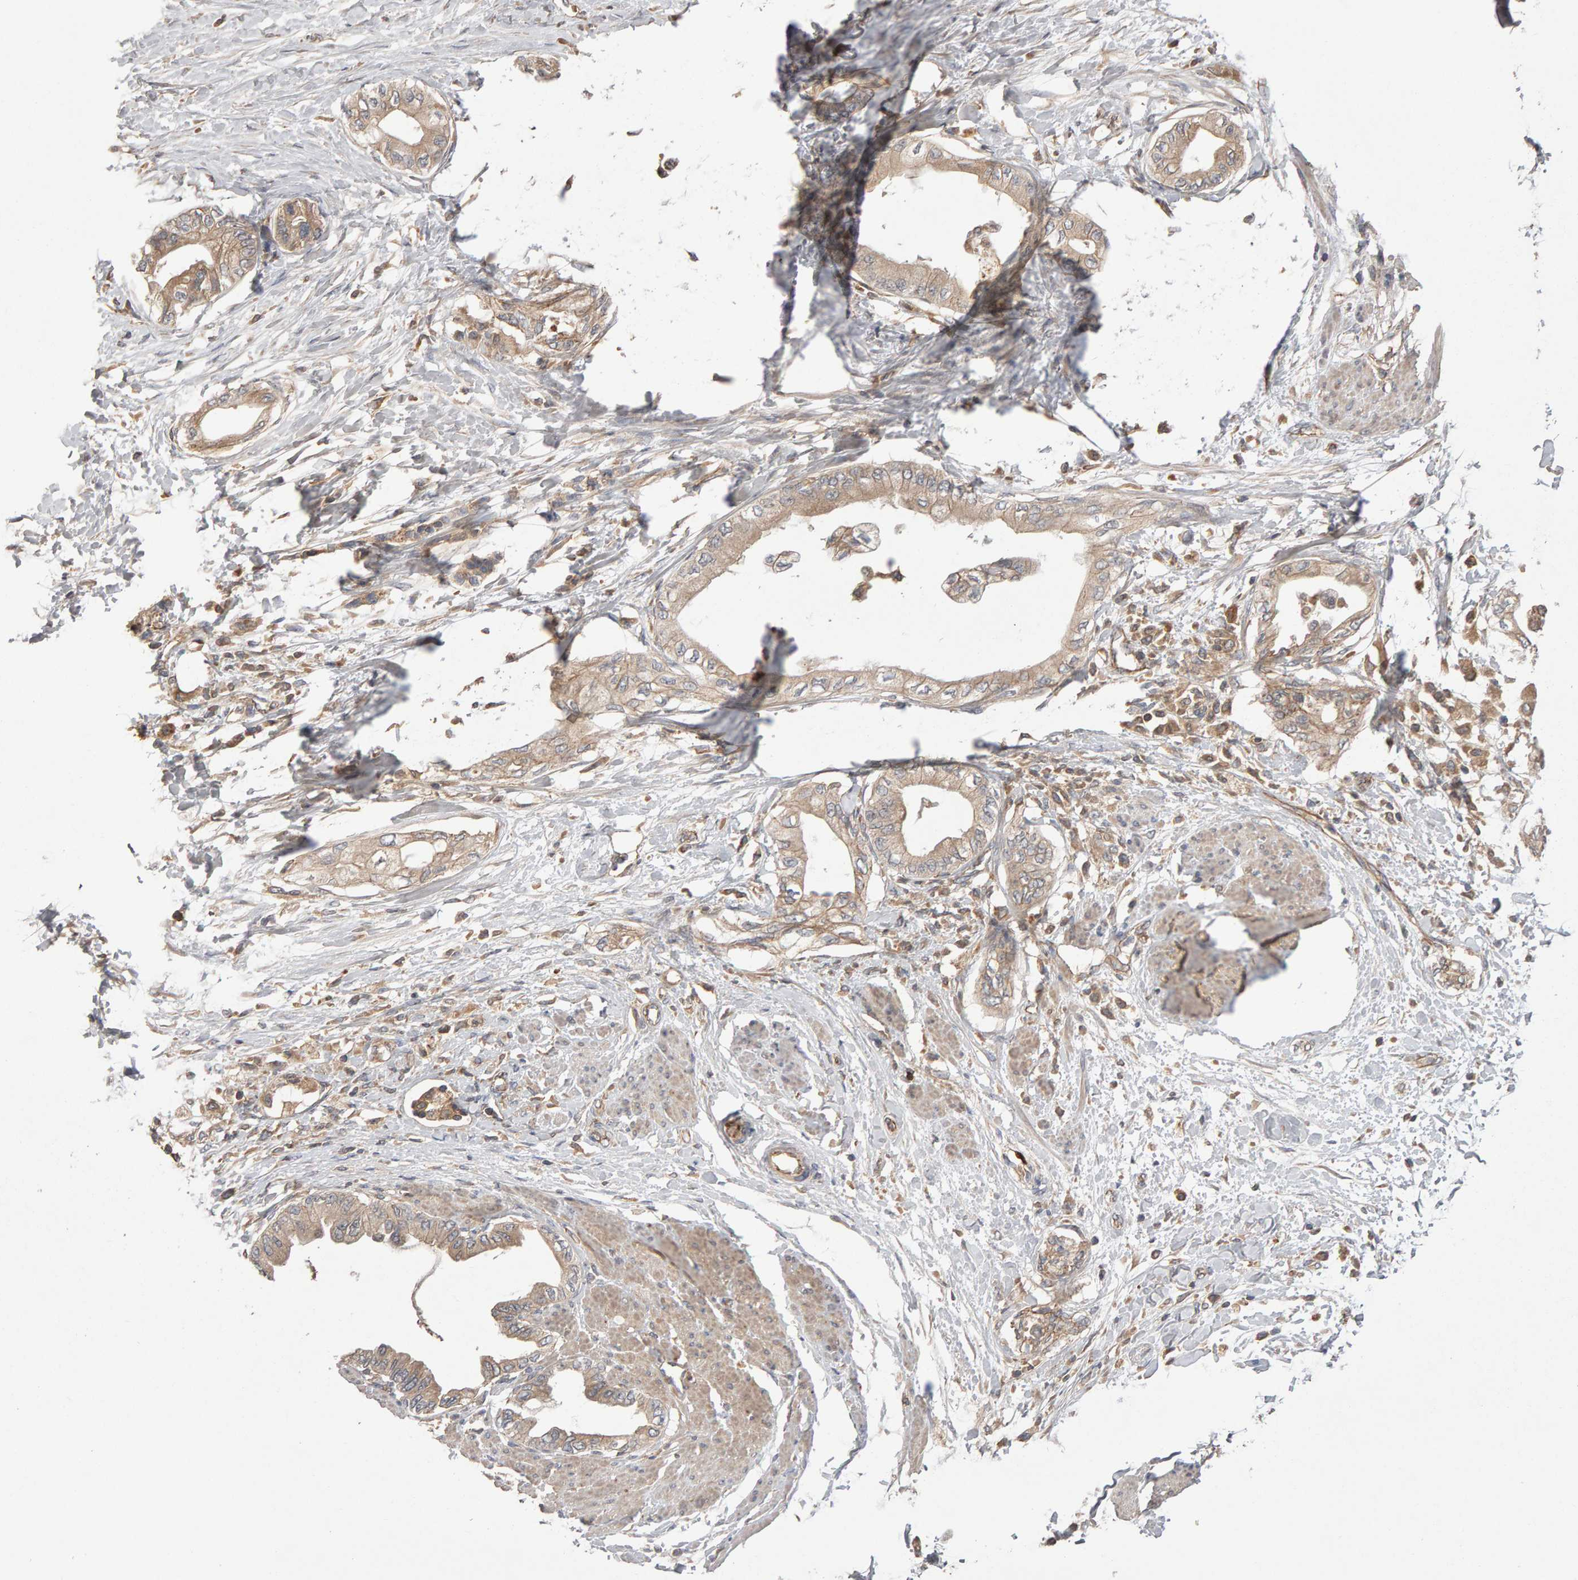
{"staining": {"intensity": "weak", "quantity": ">75%", "location": "cytoplasmic/membranous"}, "tissue": "pancreatic cancer", "cell_type": "Tumor cells", "image_type": "cancer", "snomed": [{"axis": "morphology", "description": "Normal tissue, NOS"}, {"axis": "morphology", "description": "Adenocarcinoma, NOS"}, {"axis": "topography", "description": "Pancreas"}, {"axis": "topography", "description": "Duodenum"}], "caption": "Human pancreatic cancer (adenocarcinoma) stained for a protein (brown) shows weak cytoplasmic/membranous positive positivity in approximately >75% of tumor cells.", "gene": "PGS1", "patient": {"sex": "female", "age": 60}}